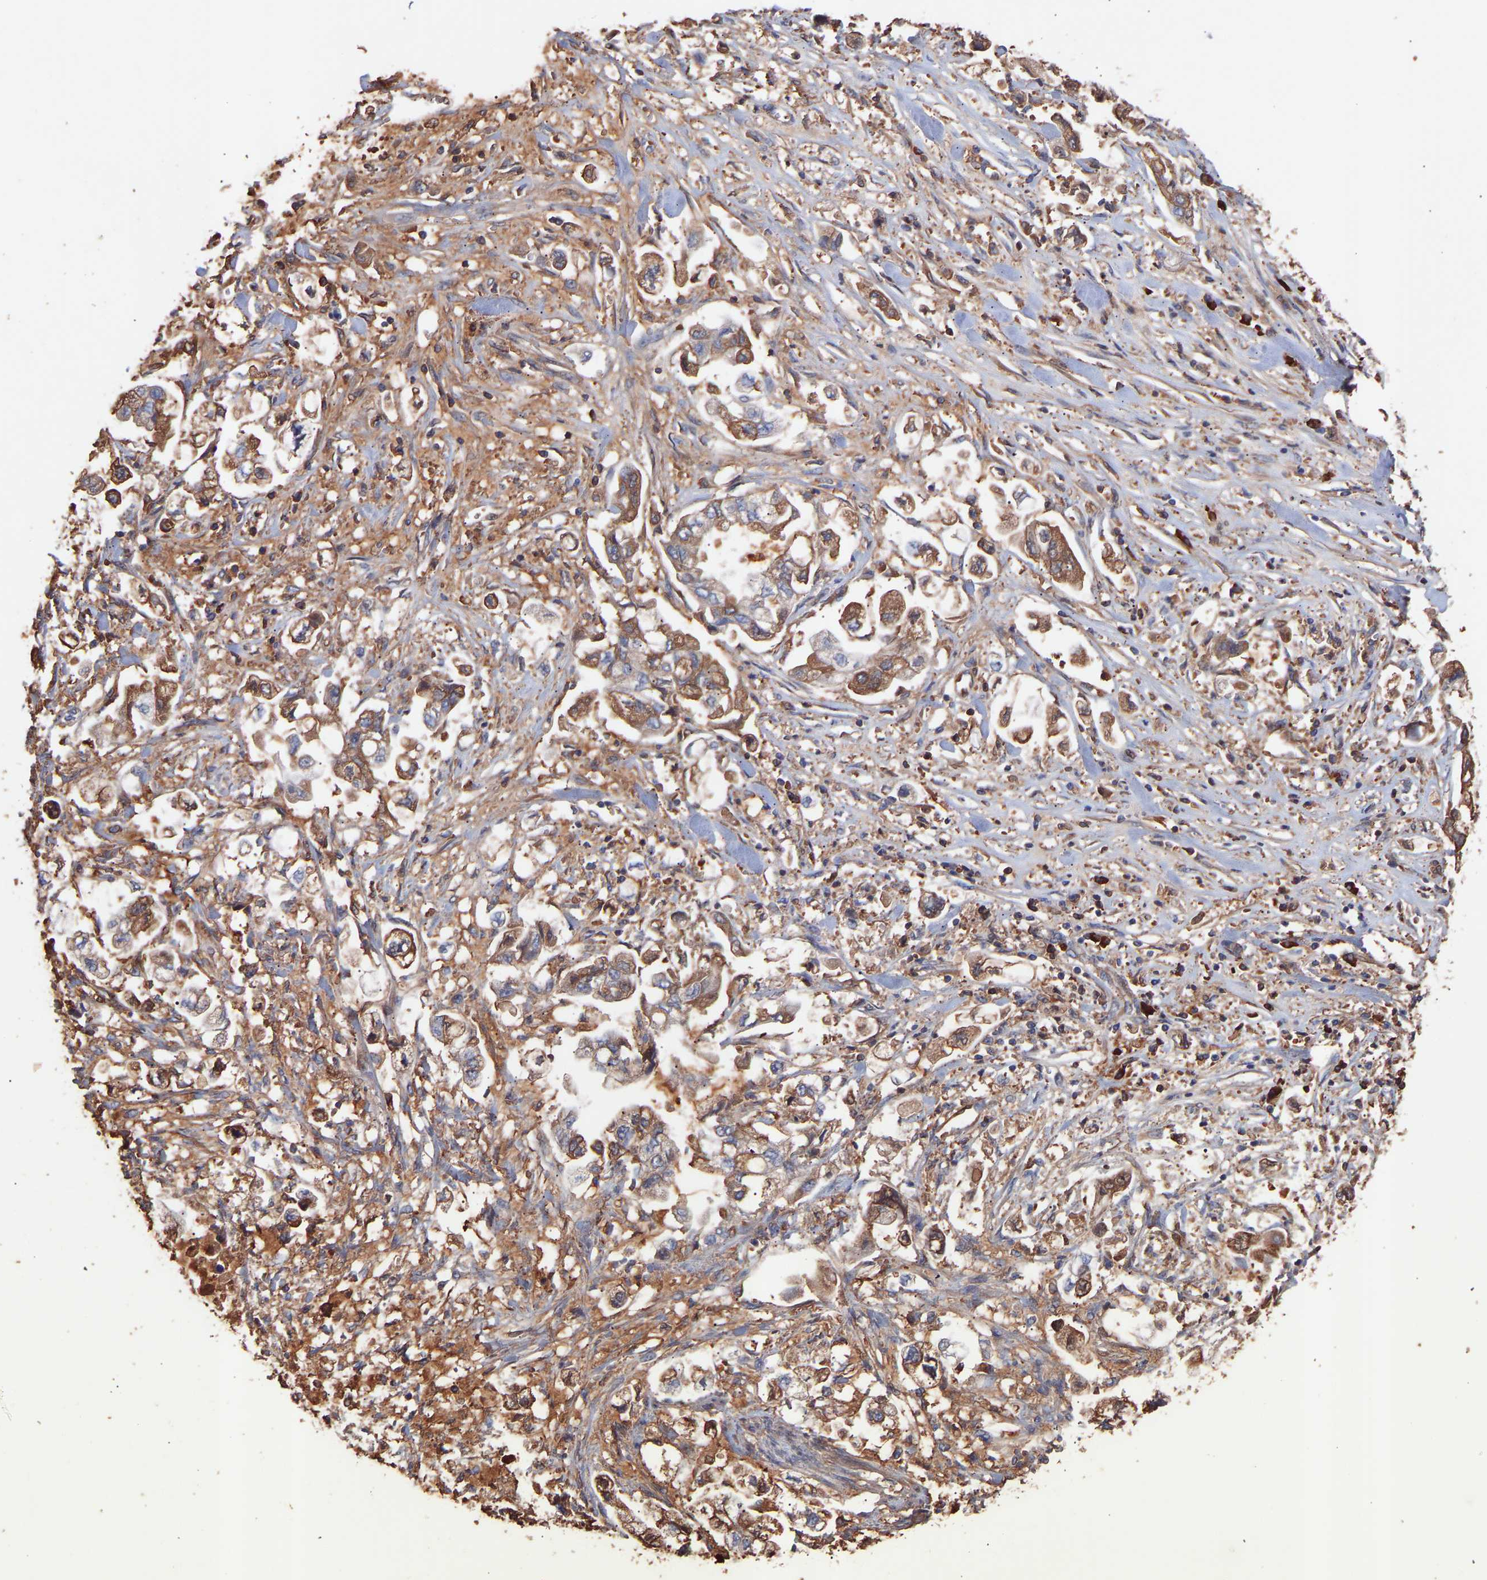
{"staining": {"intensity": "moderate", "quantity": ">75%", "location": "cytoplasmic/membranous"}, "tissue": "stomach cancer", "cell_type": "Tumor cells", "image_type": "cancer", "snomed": [{"axis": "morphology", "description": "Normal tissue, NOS"}, {"axis": "morphology", "description": "Adenocarcinoma, NOS"}, {"axis": "topography", "description": "Stomach"}], "caption": "Moderate cytoplasmic/membranous protein staining is identified in about >75% of tumor cells in stomach adenocarcinoma. (DAB (3,3'-diaminobenzidine) IHC with brightfield microscopy, high magnification).", "gene": "TMEM268", "patient": {"sex": "male", "age": 62}}